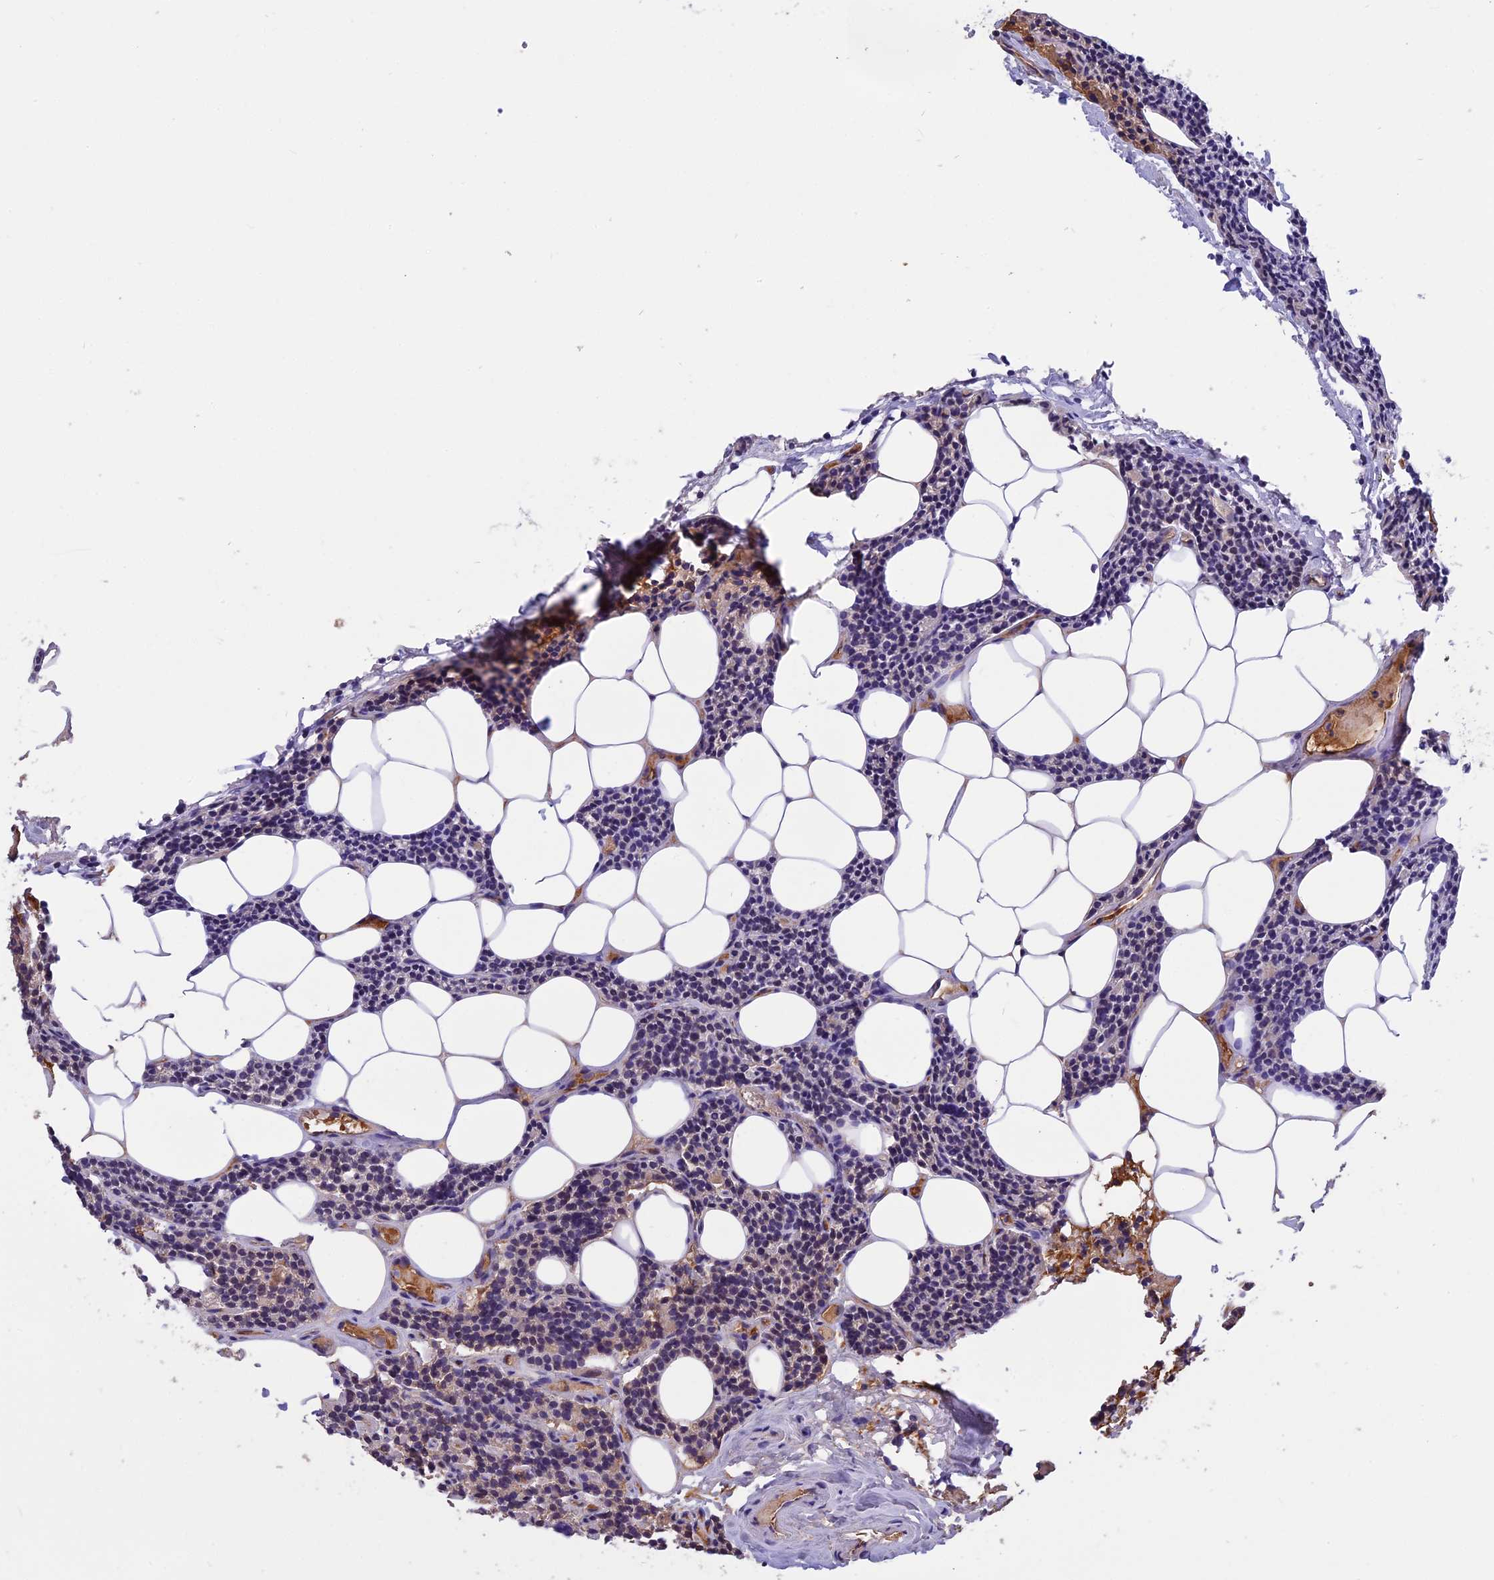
{"staining": {"intensity": "weak", "quantity": "<25%", "location": "cytoplasmic/membranous"}, "tissue": "parathyroid gland", "cell_type": "Glandular cells", "image_type": "normal", "snomed": [{"axis": "morphology", "description": "Normal tissue, NOS"}, {"axis": "topography", "description": "Parathyroid gland"}], "caption": "Image shows no protein expression in glandular cells of unremarkable parathyroid gland.", "gene": "KNOP1", "patient": {"sex": "female", "age": 43}}